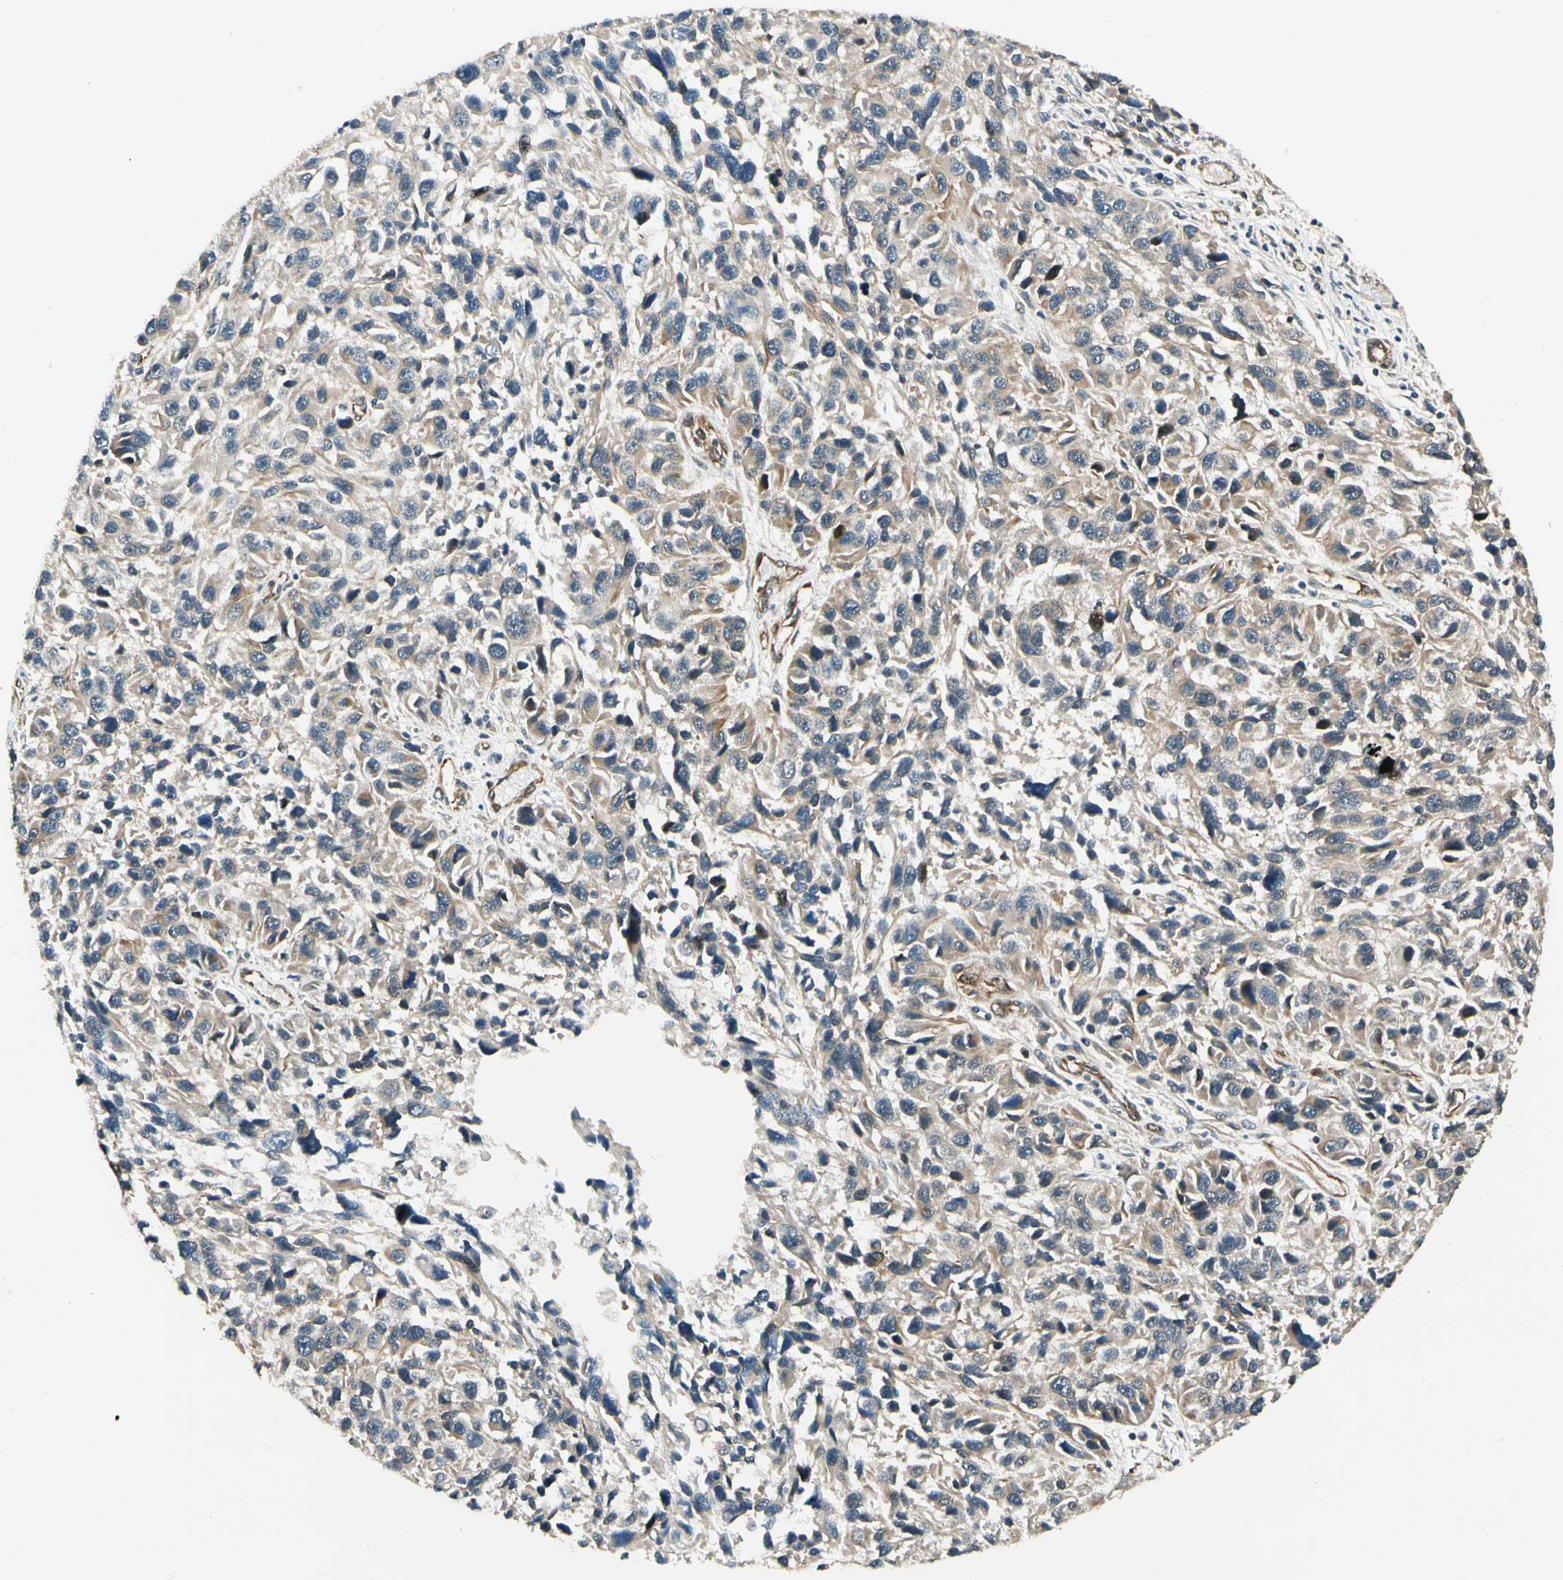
{"staining": {"intensity": "weak", "quantity": ">75%", "location": "cytoplasmic/membranous"}, "tissue": "melanoma", "cell_type": "Tumor cells", "image_type": "cancer", "snomed": [{"axis": "morphology", "description": "Malignant melanoma, NOS"}, {"axis": "topography", "description": "Skin"}], "caption": "Malignant melanoma was stained to show a protein in brown. There is low levels of weak cytoplasmic/membranous positivity in about >75% of tumor cells.", "gene": "ROCK2", "patient": {"sex": "male", "age": 53}}